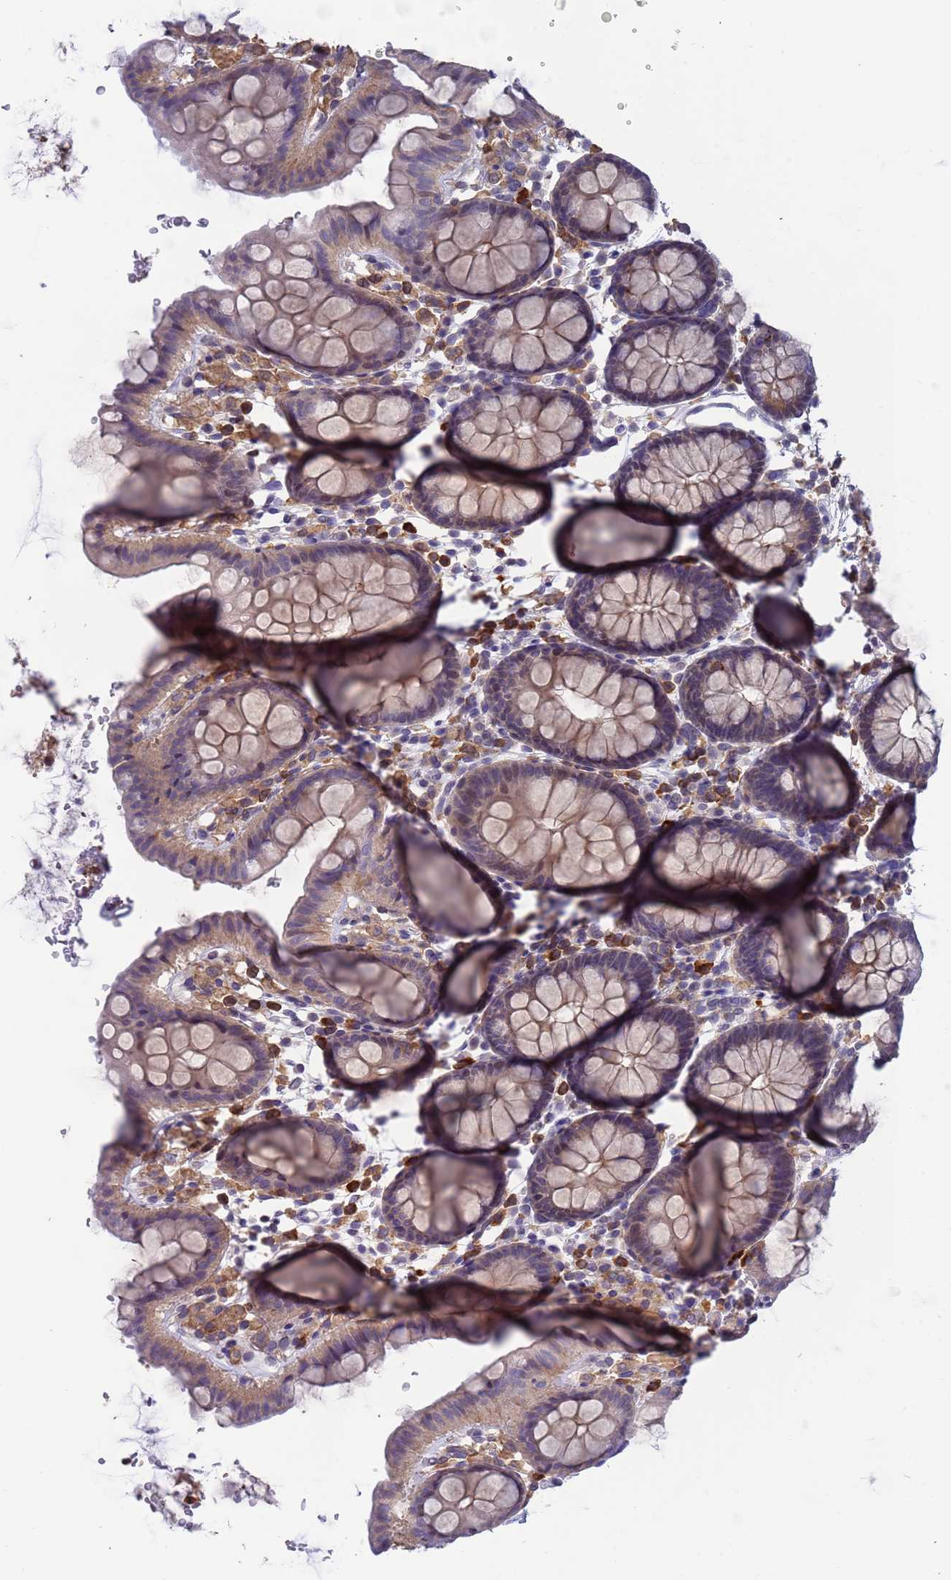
{"staining": {"intensity": "negative", "quantity": "none", "location": "none"}, "tissue": "colon", "cell_type": "Endothelial cells", "image_type": "normal", "snomed": [{"axis": "morphology", "description": "Normal tissue, NOS"}, {"axis": "topography", "description": "Colon"}], "caption": "This micrograph is of benign colon stained with immunohistochemistry (IHC) to label a protein in brown with the nuclei are counter-stained blue. There is no positivity in endothelial cells. (Stains: DAB immunohistochemistry (IHC) with hematoxylin counter stain, Microscopy: brightfield microscopy at high magnification).", "gene": "AMPD3", "patient": {"sex": "male", "age": 75}}